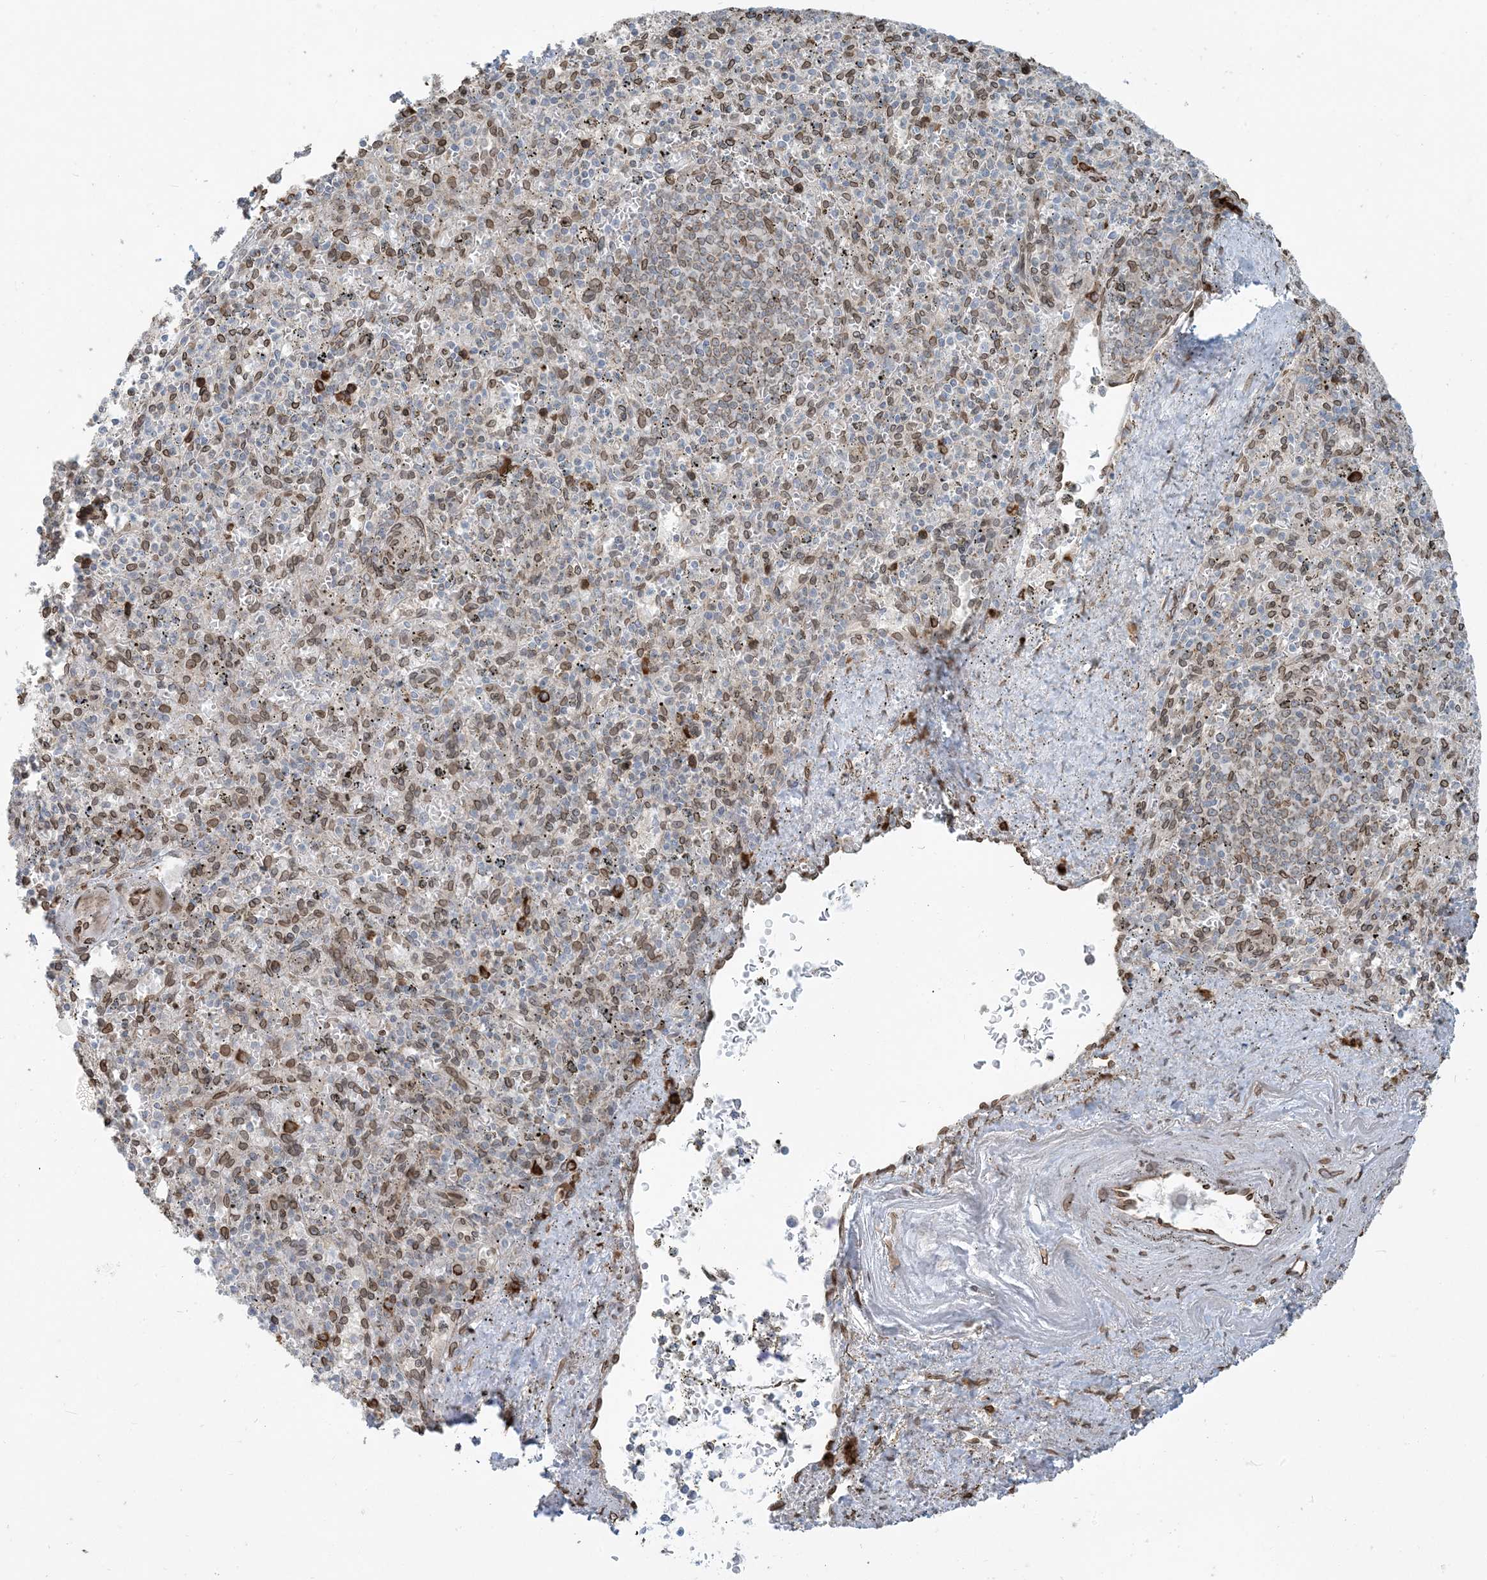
{"staining": {"intensity": "moderate", "quantity": "25%-75%", "location": "cytoplasmic/membranous,nuclear"}, "tissue": "spleen", "cell_type": "Cells in red pulp", "image_type": "normal", "snomed": [{"axis": "morphology", "description": "Normal tissue, NOS"}, {"axis": "topography", "description": "Spleen"}], "caption": "A micrograph showing moderate cytoplasmic/membranous,nuclear staining in about 25%-75% of cells in red pulp in normal spleen, as visualized by brown immunohistochemical staining.", "gene": "WWP1", "patient": {"sex": "male", "age": 72}}